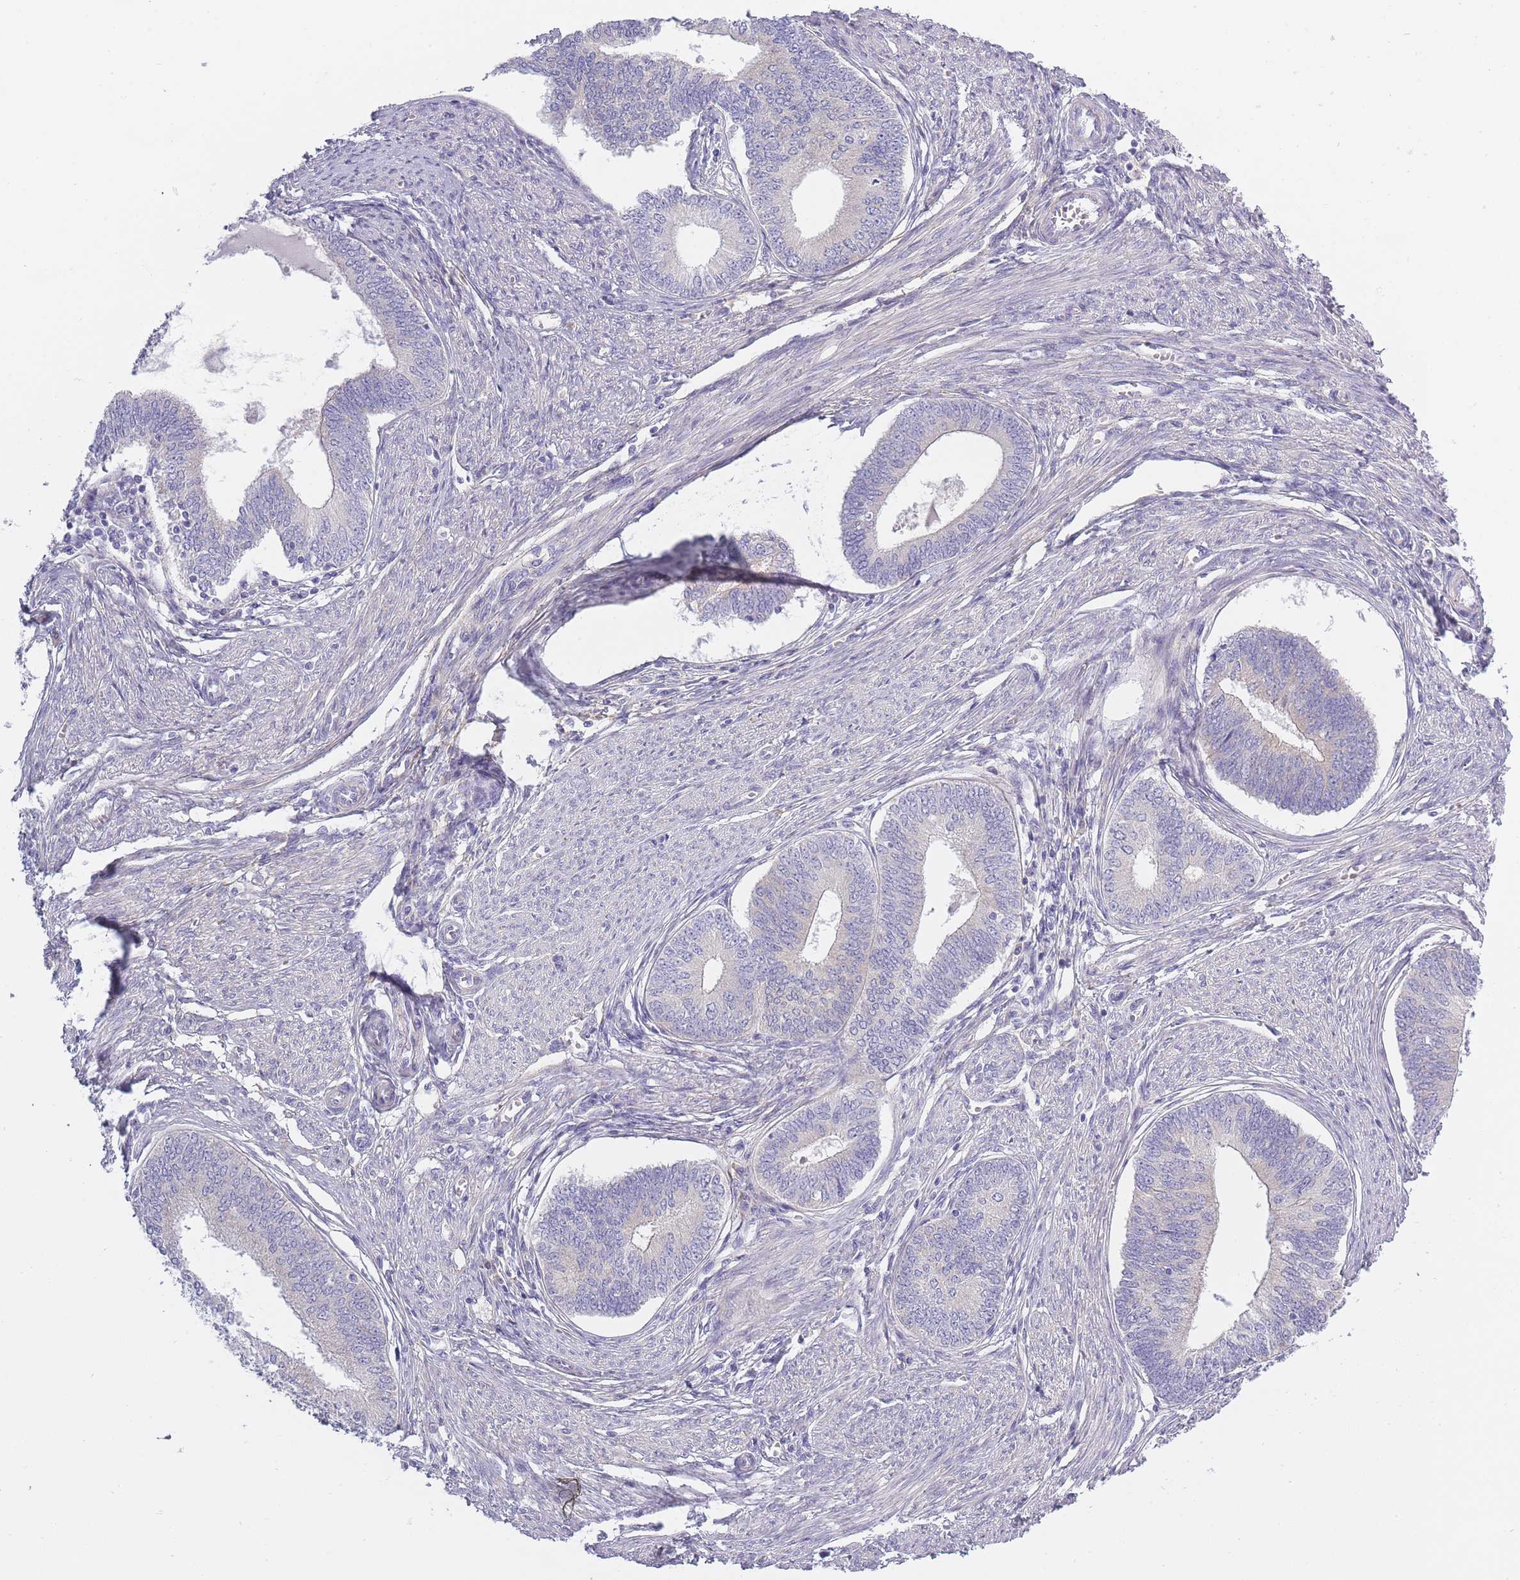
{"staining": {"intensity": "negative", "quantity": "none", "location": "none"}, "tissue": "endometrial cancer", "cell_type": "Tumor cells", "image_type": "cancer", "snomed": [{"axis": "morphology", "description": "Adenocarcinoma, NOS"}, {"axis": "topography", "description": "Endometrium"}], "caption": "IHC image of neoplastic tissue: human endometrial adenocarcinoma stained with DAB displays no significant protein positivity in tumor cells.", "gene": "AP3M2", "patient": {"sex": "female", "age": 68}}